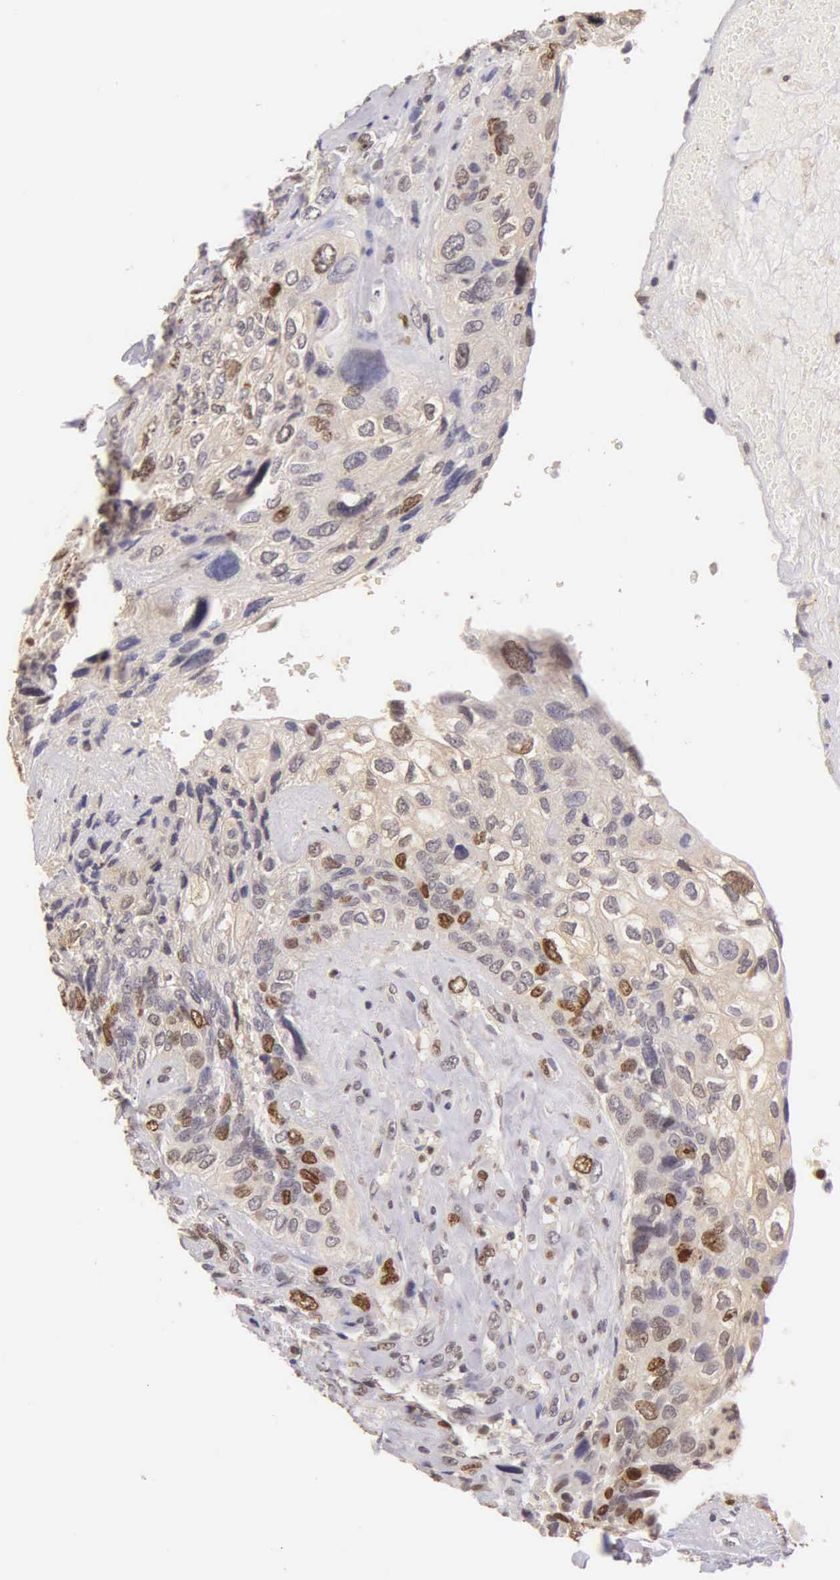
{"staining": {"intensity": "moderate", "quantity": "25%-75%", "location": "nuclear"}, "tissue": "breast cancer", "cell_type": "Tumor cells", "image_type": "cancer", "snomed": [{"axis": "morphology", "description": "Neoplasm, malignant, NOS"}, {"axis": "topography", "description": "Breast"}], "caption": "An IHC micrograph of tumor tissue is shown. Protein staining in brown shows moderate nuclear positivity in breast cancer (malignant neoplasm) within tumor cells.", "gene": "MKI67", "patient": {"sex": "female", "age": 50}}